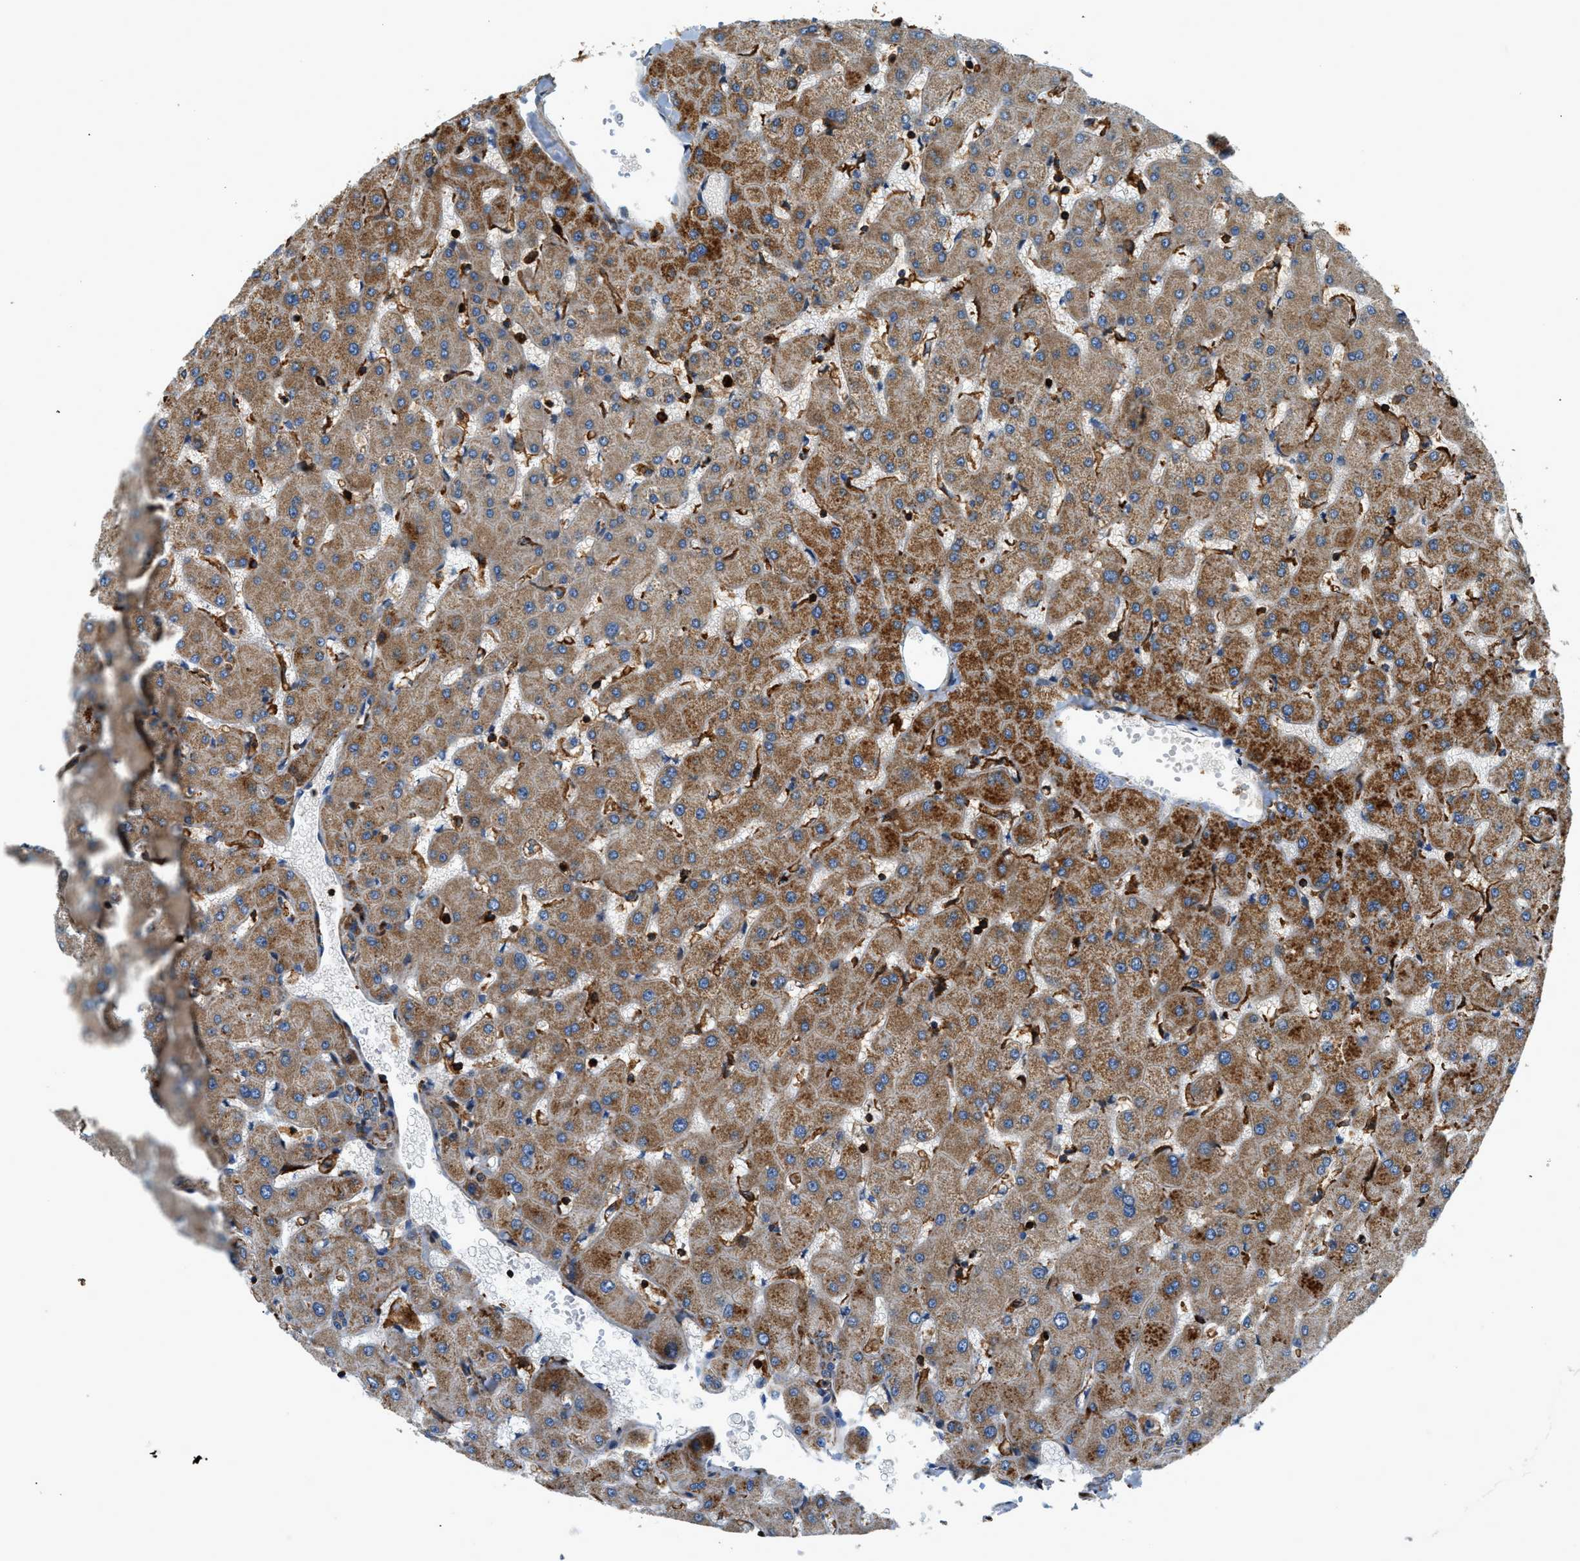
{"staining": {"intensity": "moderate", "quantity": ">75%", "location": "cytoplasmic/membranous"}, "tissue": "liver", "cell_type": "Cholangiocytes", "image_type": "normal", "snomed": [{"axis": "morphology", "description": "Normal tissue, NOS"}, {"axis": "topography", "description": "Liver"}], "caption": "Immunohistochemical staining of benign human liver demonstrates medium levels of moderate cytoplasmic/membranous positivity in about >75% of cholangiocytes.", "gene": "DHODH", "patient": {"sex": "female", "age": 63}}